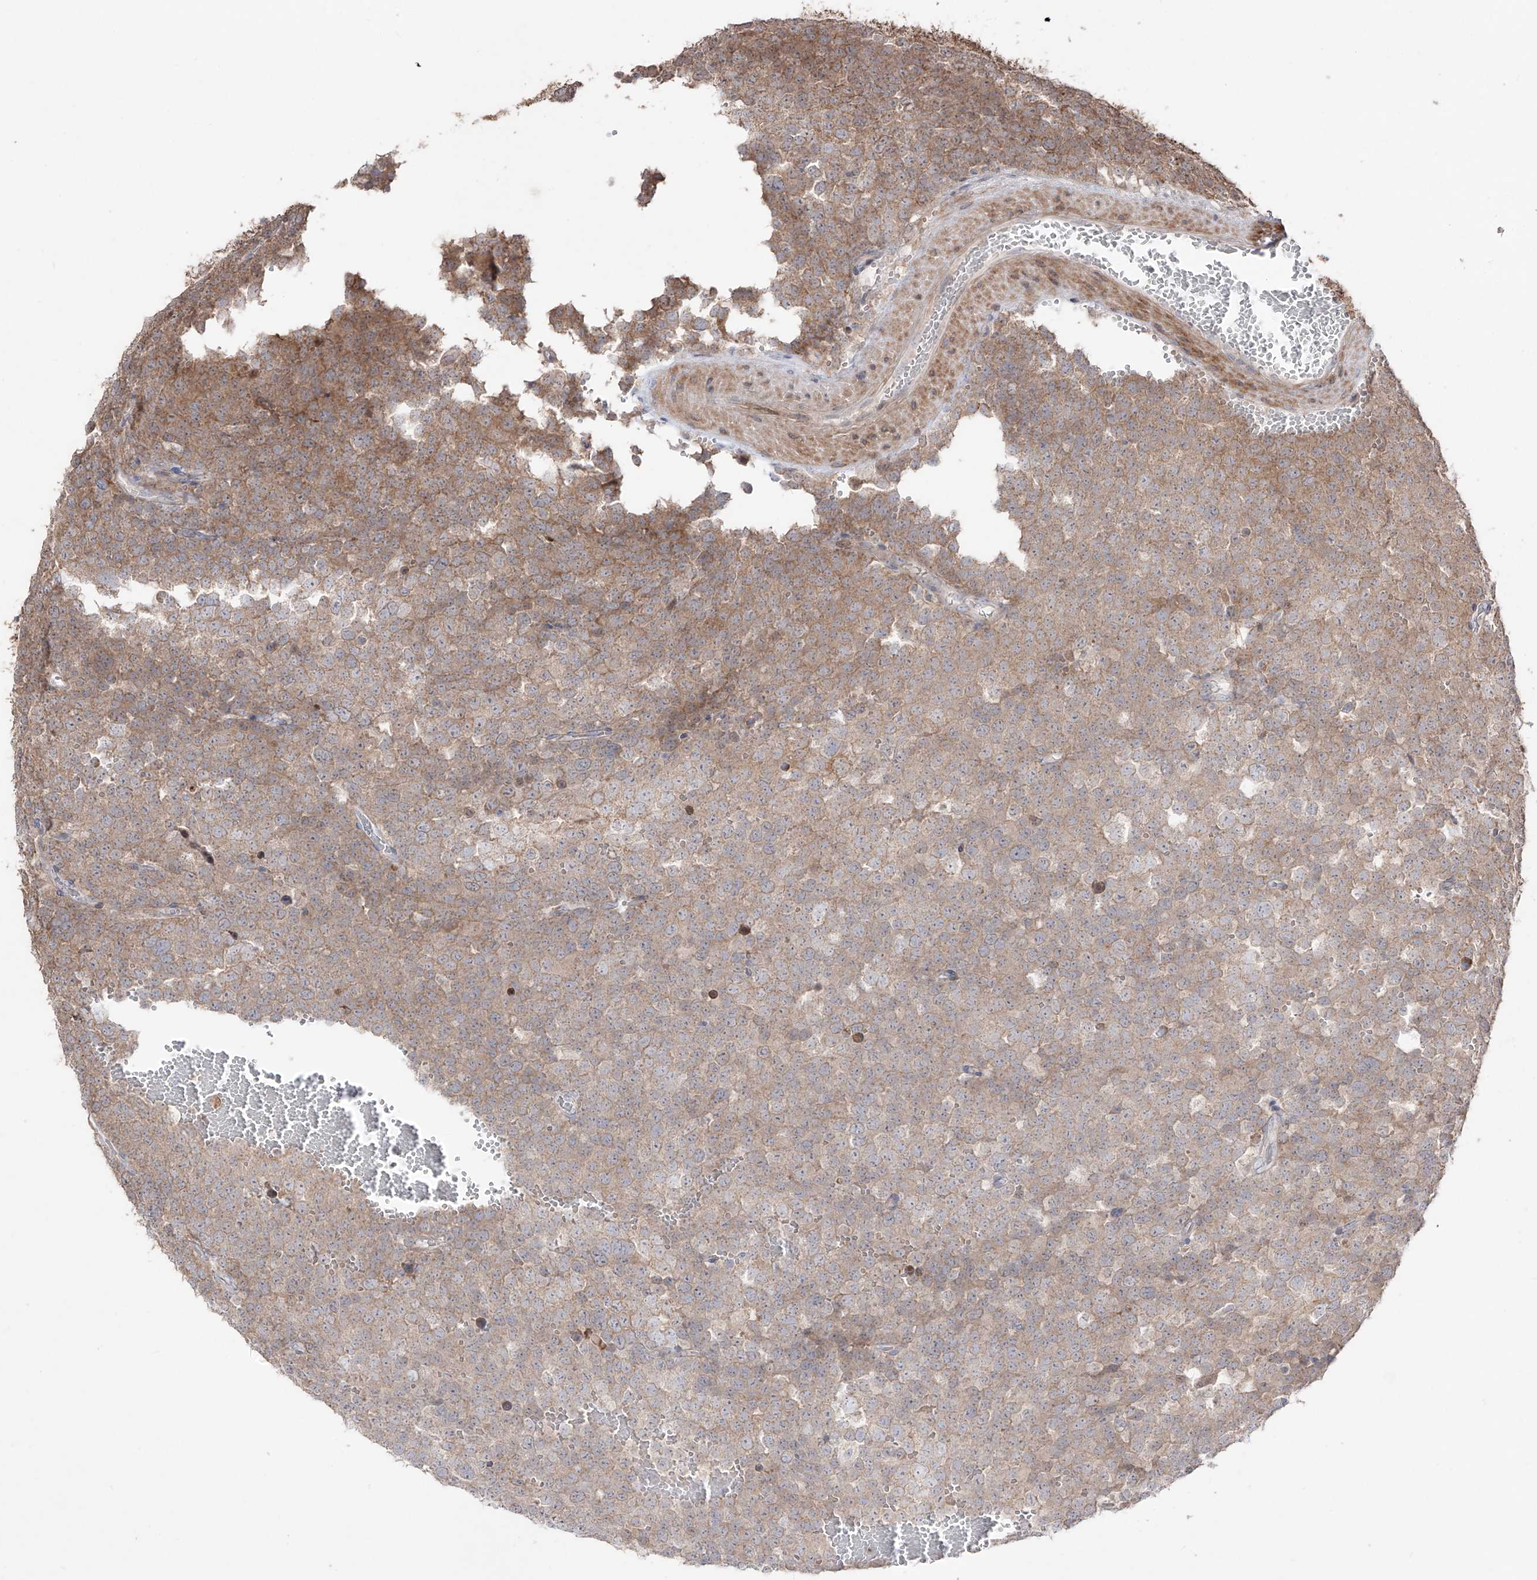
{"staining": {"intensity": "moderate", "quantity": ">75%", "location": "cytoplasmic/membranous"}, "tissue": "testis cancer", "cell_type": "Tumor cells", "image_type": "cancer", "snomed": [{"axis": "morphology", "description": "Seminoma, NOS"}, {"axis": "topography", "description": "Testis"}], "caption": "A micrograph of human testis seminoma stained for a protein shows moderate cytoplasmic/membranous brown staining in tumor cells.", "gene": "YKT6", "patient": {"sex": "male", "age": 71}}